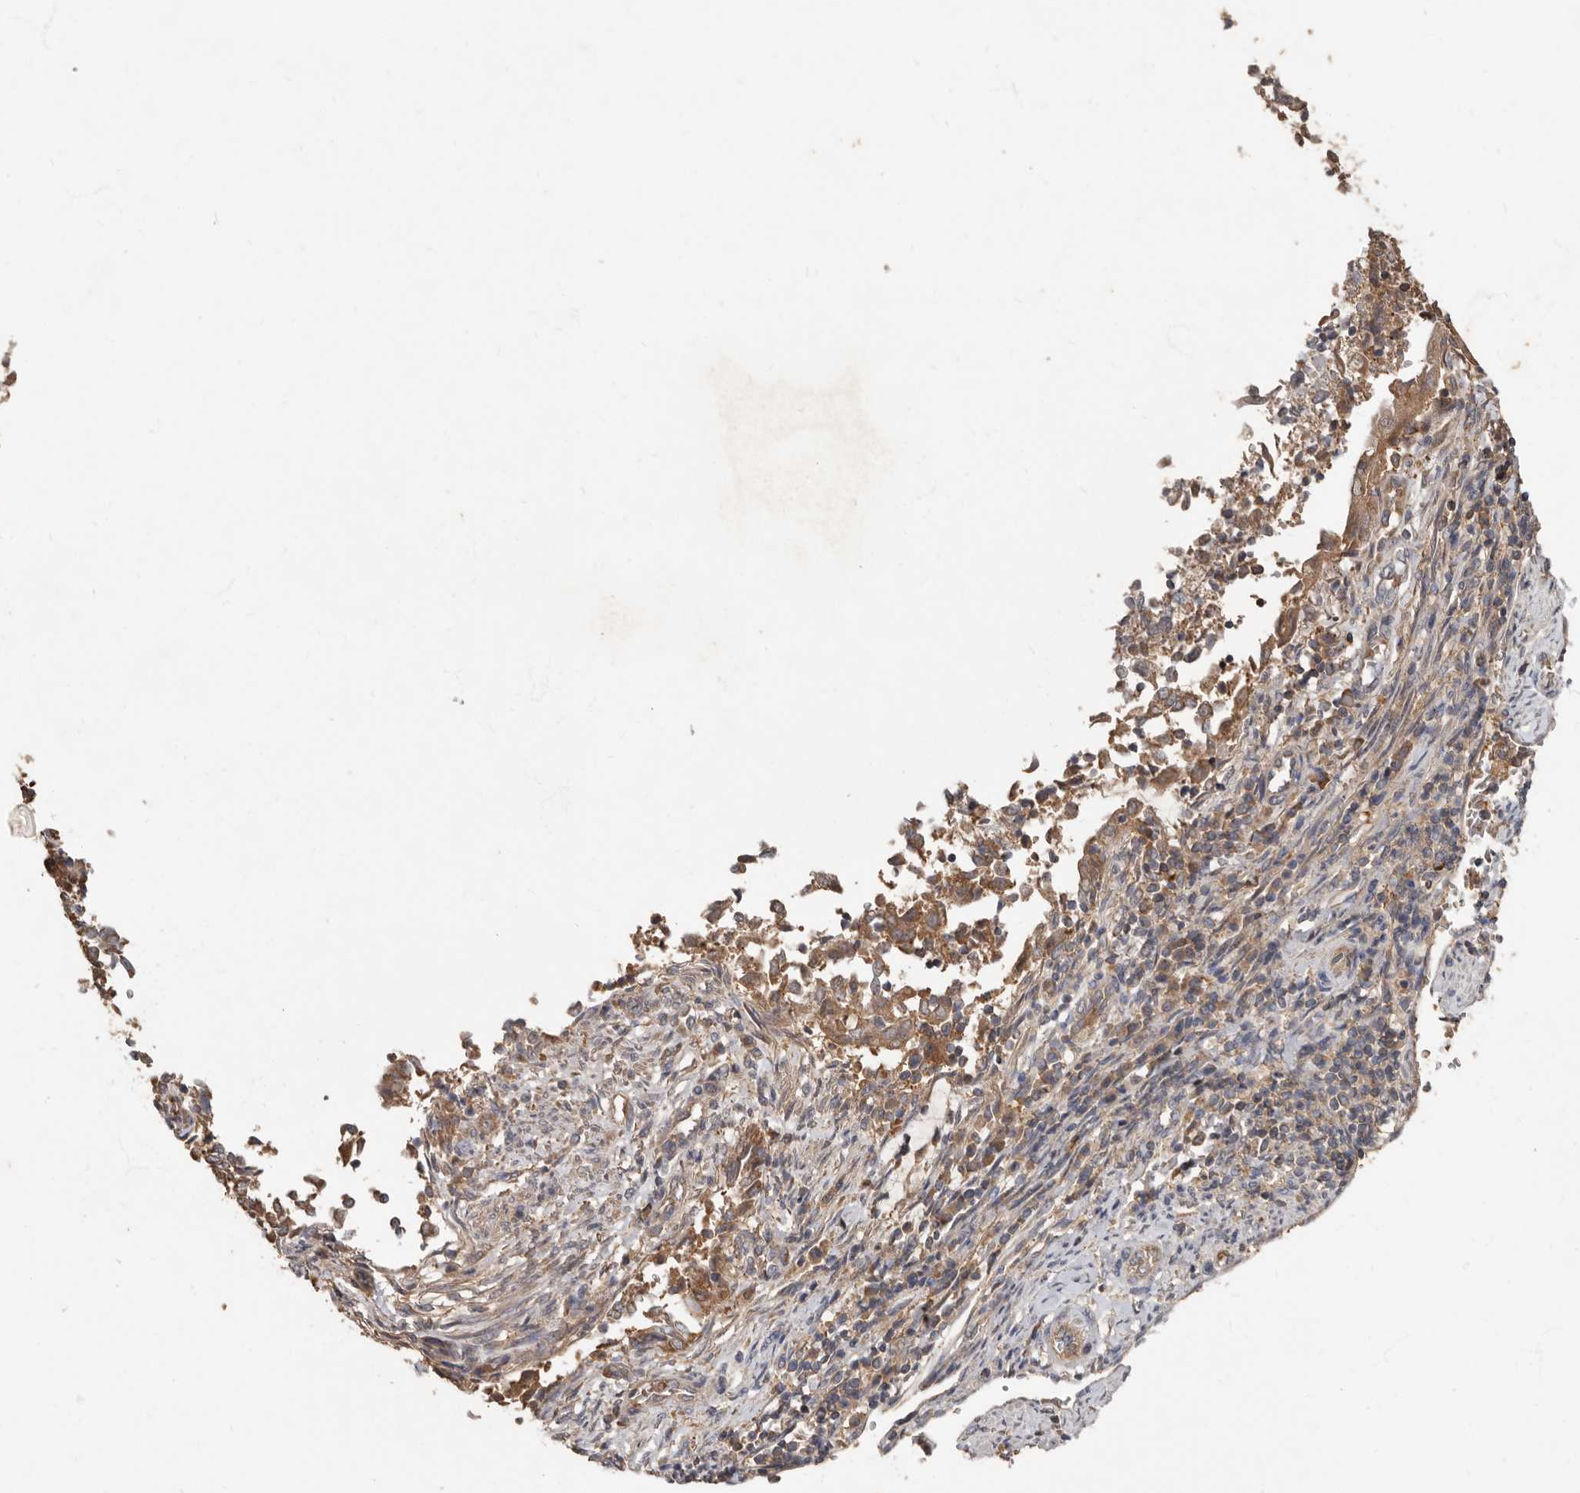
{"staining": {"intensity": "moderate", "quantity": ">75%", "location": "cytoplasmic/membranous"}, "tissue": "endometrial cancer", "cell_type": "Tumor cells", "image_type": "cancer", "snomed": [{"axis": "morphology", "description": "Adenocarcinoma, NOS"}, {"axis": "topography", "description": "Endometrium"}], "caption": "This micrograph demonstrates endometrial cancer stained with immunohistochemistry to label a protein in brown. The cytoplasmic/membranous of tumor cells show moderate positivity for the protein. Nuclei are counter-stained blue.", "gene": "KIF26B", "patient": {"sex": "female", "age": 80}}